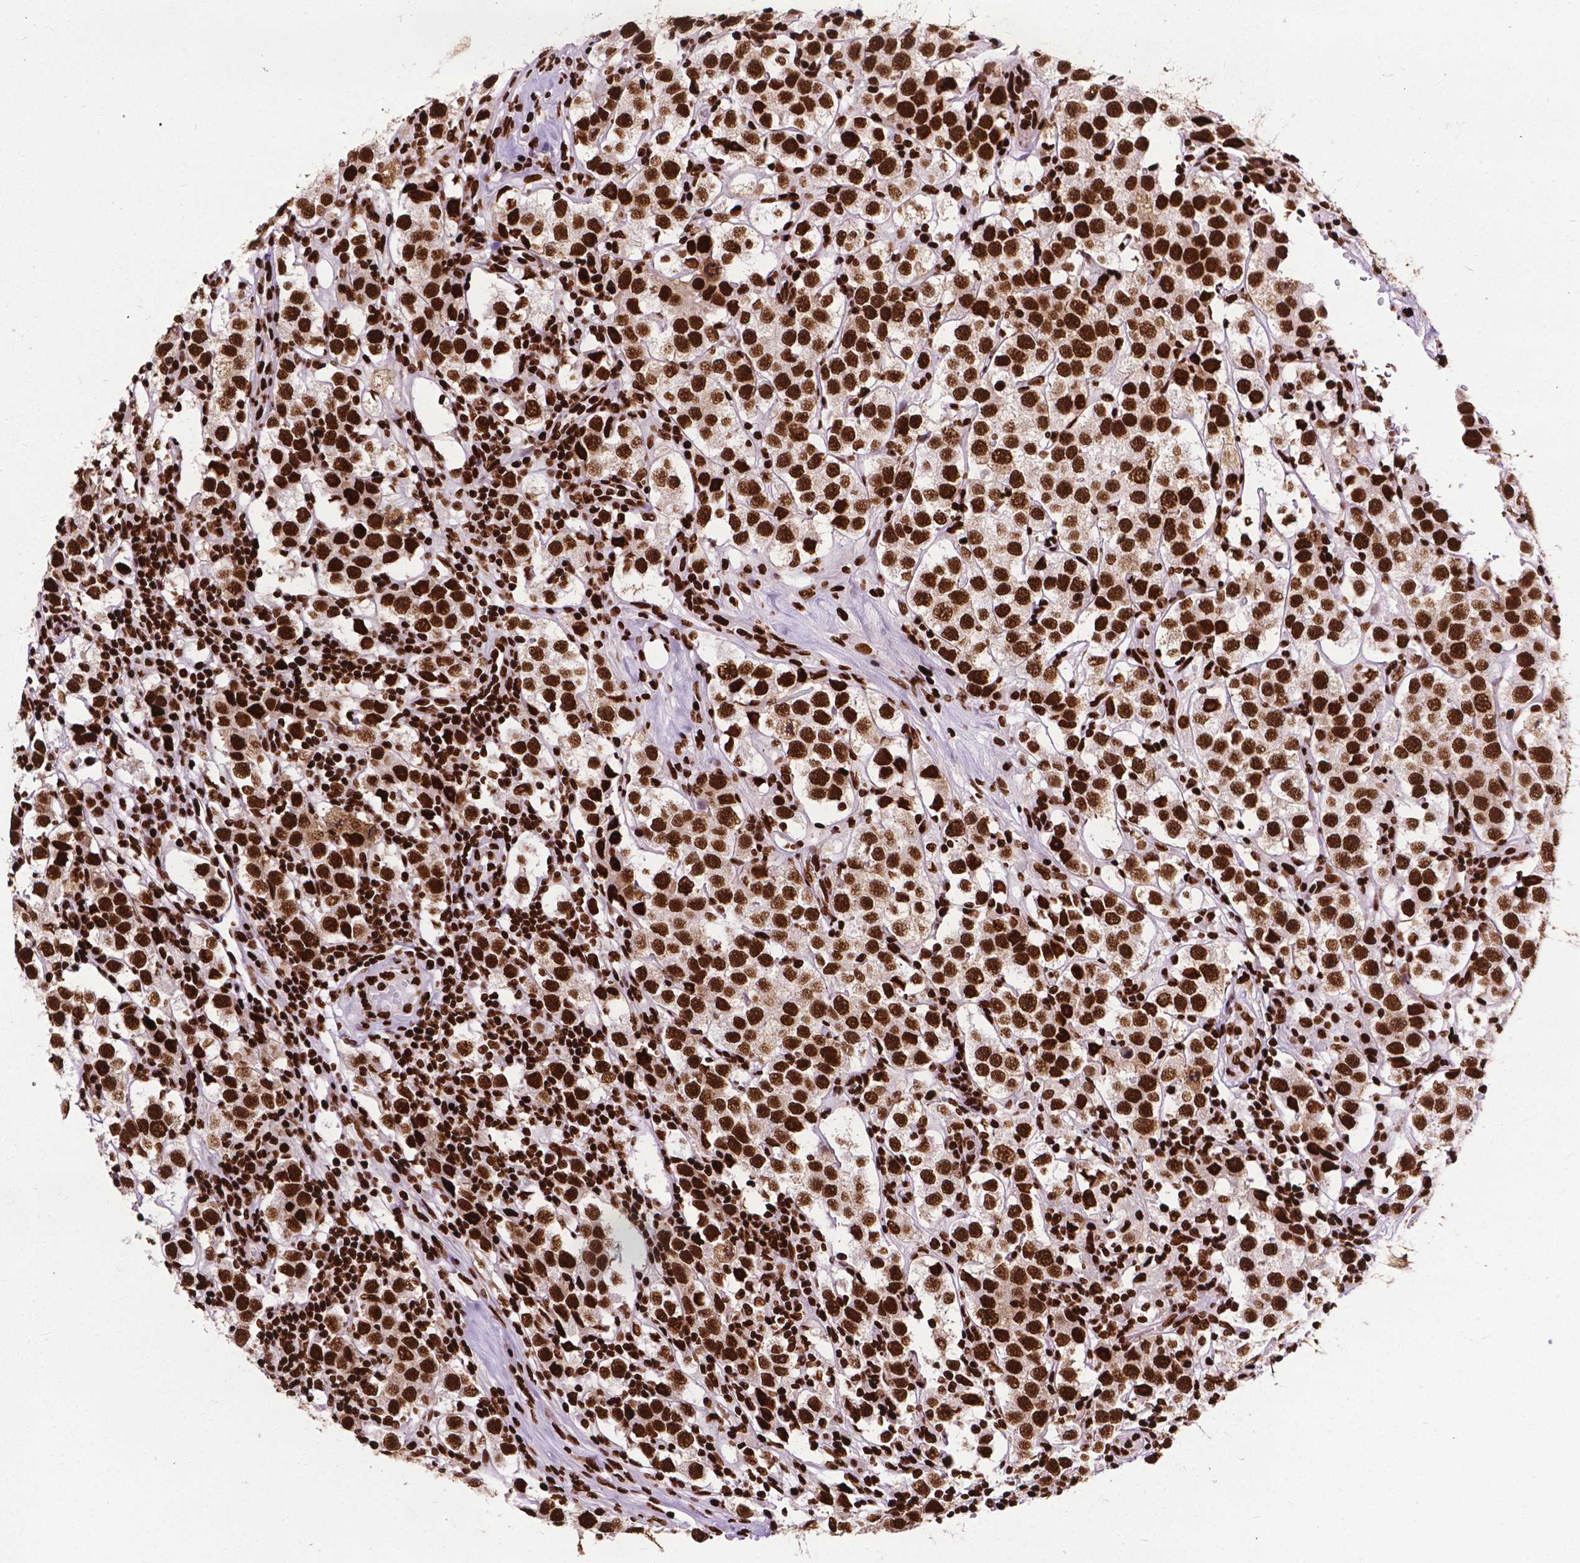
{"staining": {"intensity": "strong", "quantity": ">75%", "location": "nuclear"}, "tissue": "testis cancer", "cell_type": "Tumor cells", "image_type": "cancer", "snomed": [{"axis": "morphology", "description": "Seminoma, NOS"}, {"axis": "topography", "description": "Testis"}], "caption": "Immunohistochemistry histopathology image of human testis cancer (seminoma) stained for a protein (brown), which reveals high levels of strong nuclear positivity in about >75% of tumor cells.", "gene": "SMIM5", "patient": {"sex": "male", "age": 37}}